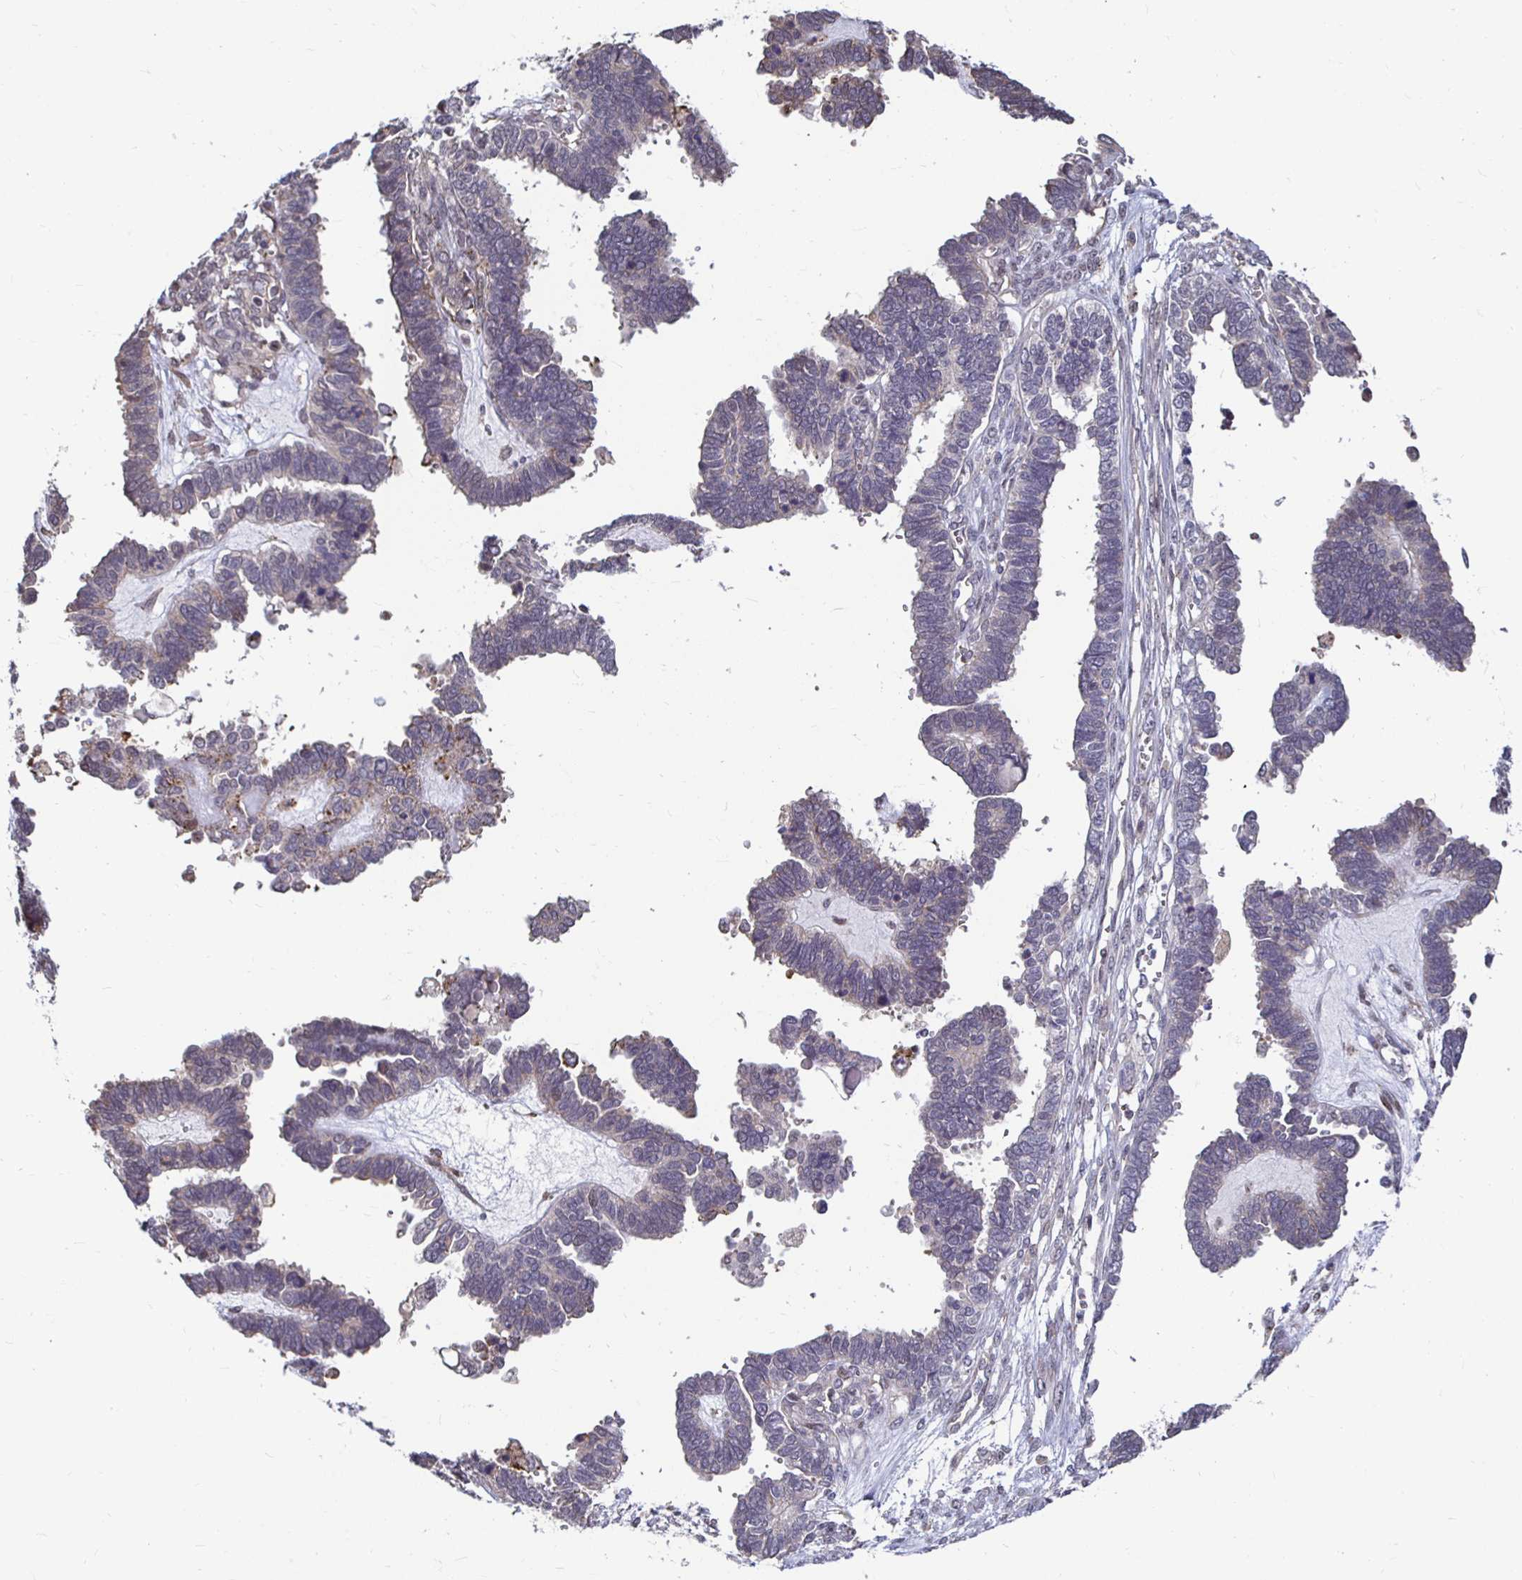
{"staining": {"intensity": "weak", "quantity": "<25%", "location": "cytoplasmic/membranous"}, "tissue": "ovarian cancer", "cell_type": "Tumor cells", "image_type": "cancer", "snomed": [{"axis": "morphology", "description": "Cystadenocarcinoma, serous, NOS"}, {"axis": "topography", "description": "Ovary"}], "caption": "High power microscopy histopathology image of an immunohistochemistry photomicrograph of ovarian serous cystadenocarcinoma, revealing no significant positivity in tumor cells. (Stains: DAB (3,3'-diaminobenzidine) immunohistochemistry (IHC) with hematoxylin counter stain, Microscopy: brightfield microscopy at high magnification).", "gene": "CAPN11", "patient": {"sex": "female", "age": 51}}